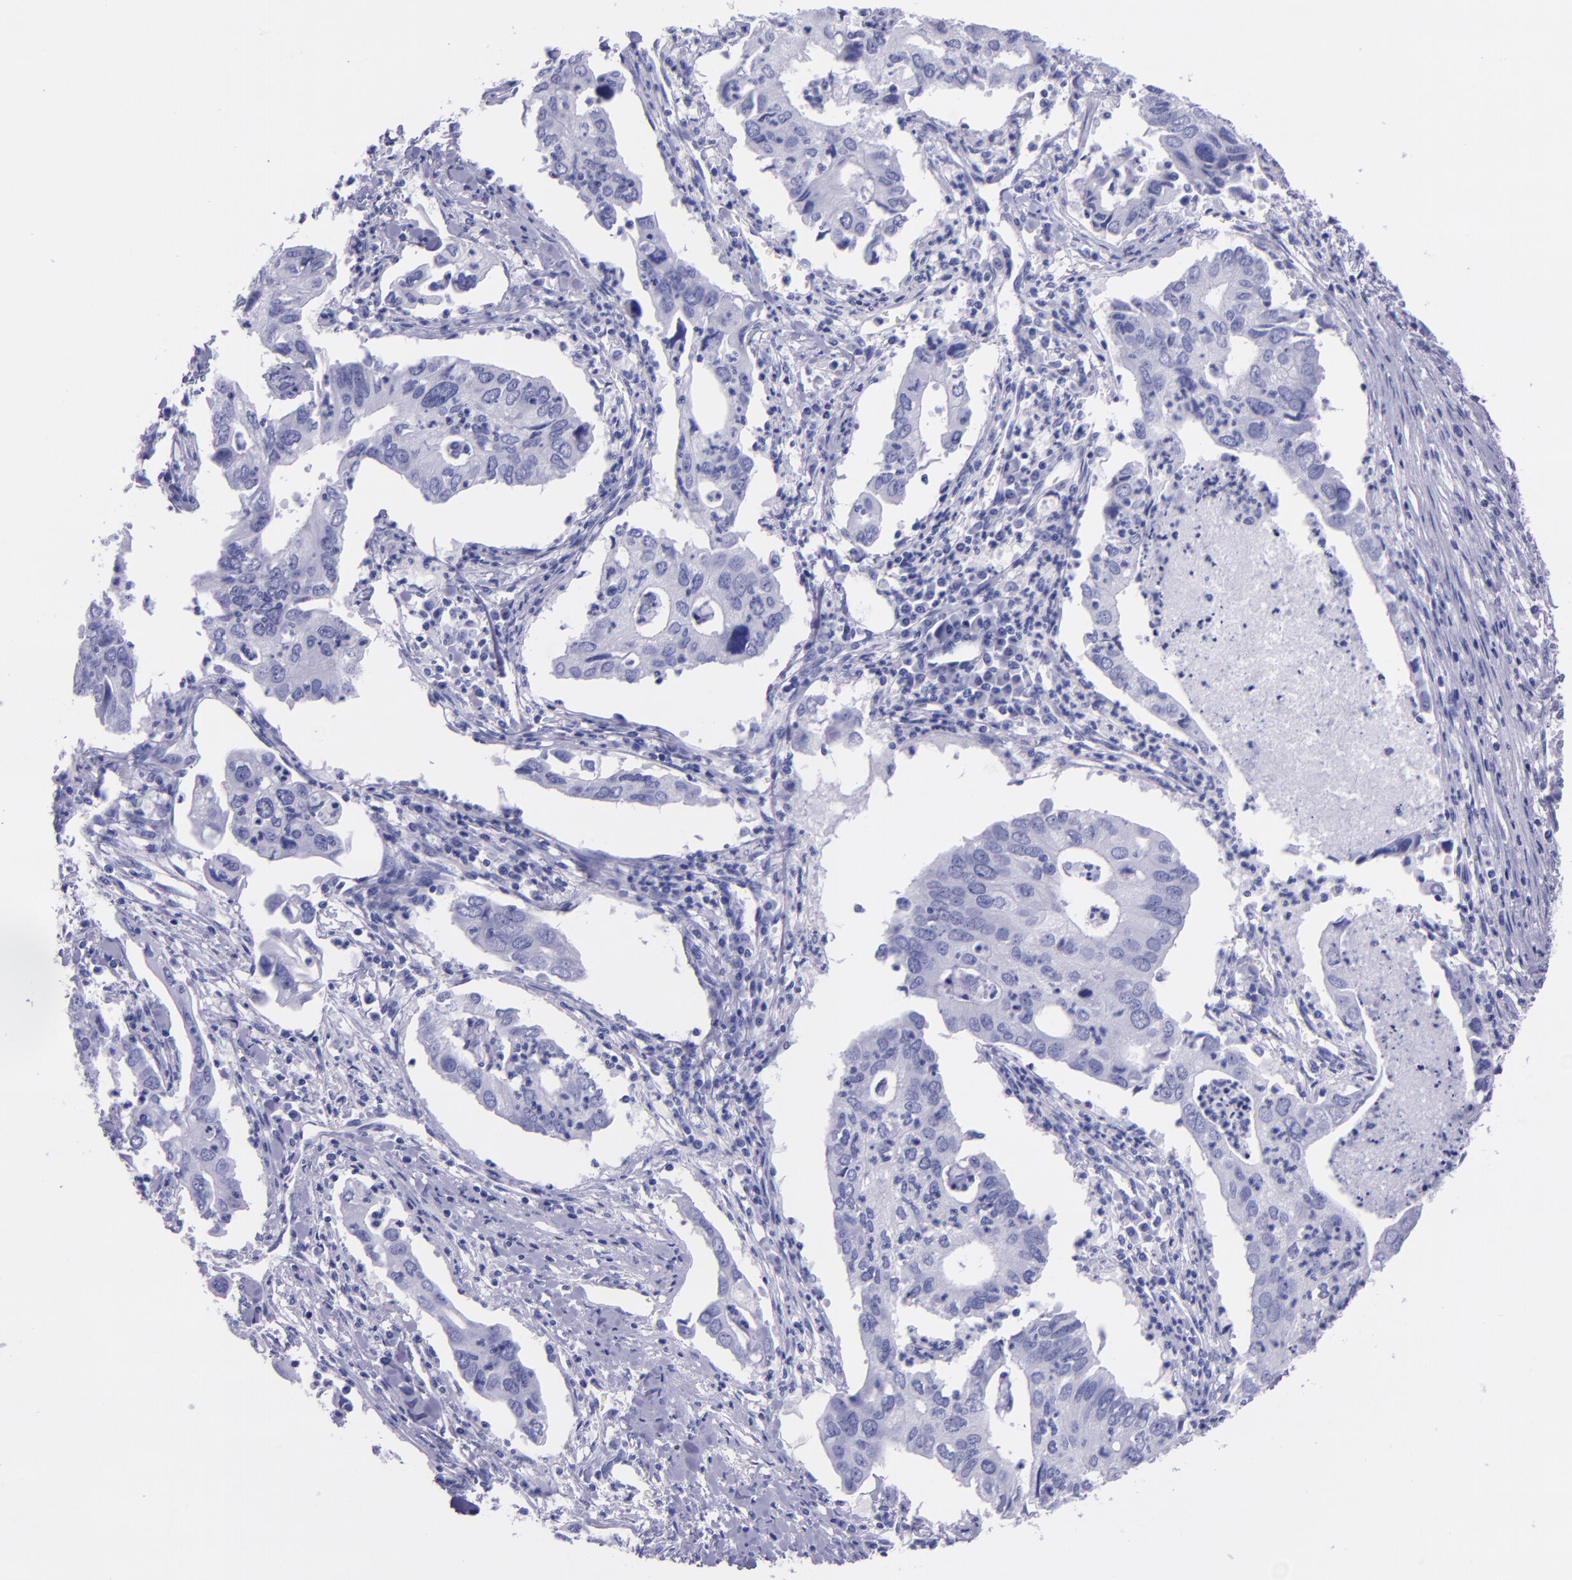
{"staining": {"intensity": "negative", "quantity": "none", "location": "none"}, "tissue": "lung cancer", "cell_type": "Tumor cells", "image_type": "cancer", "snomed": [{"axis": "morphology", "description": "Adenocarcinoma, NOS"}, {"axis": "topography", "description": "Lung"}], "caption": "High power microscopy histopathology image of an immunohistochemistry (IHC) image of adenocarcinoma (lung), revealing no significant expression in tumor cells.", "gene": "MBP", "patient": {"sex": "male", "age": 48}}